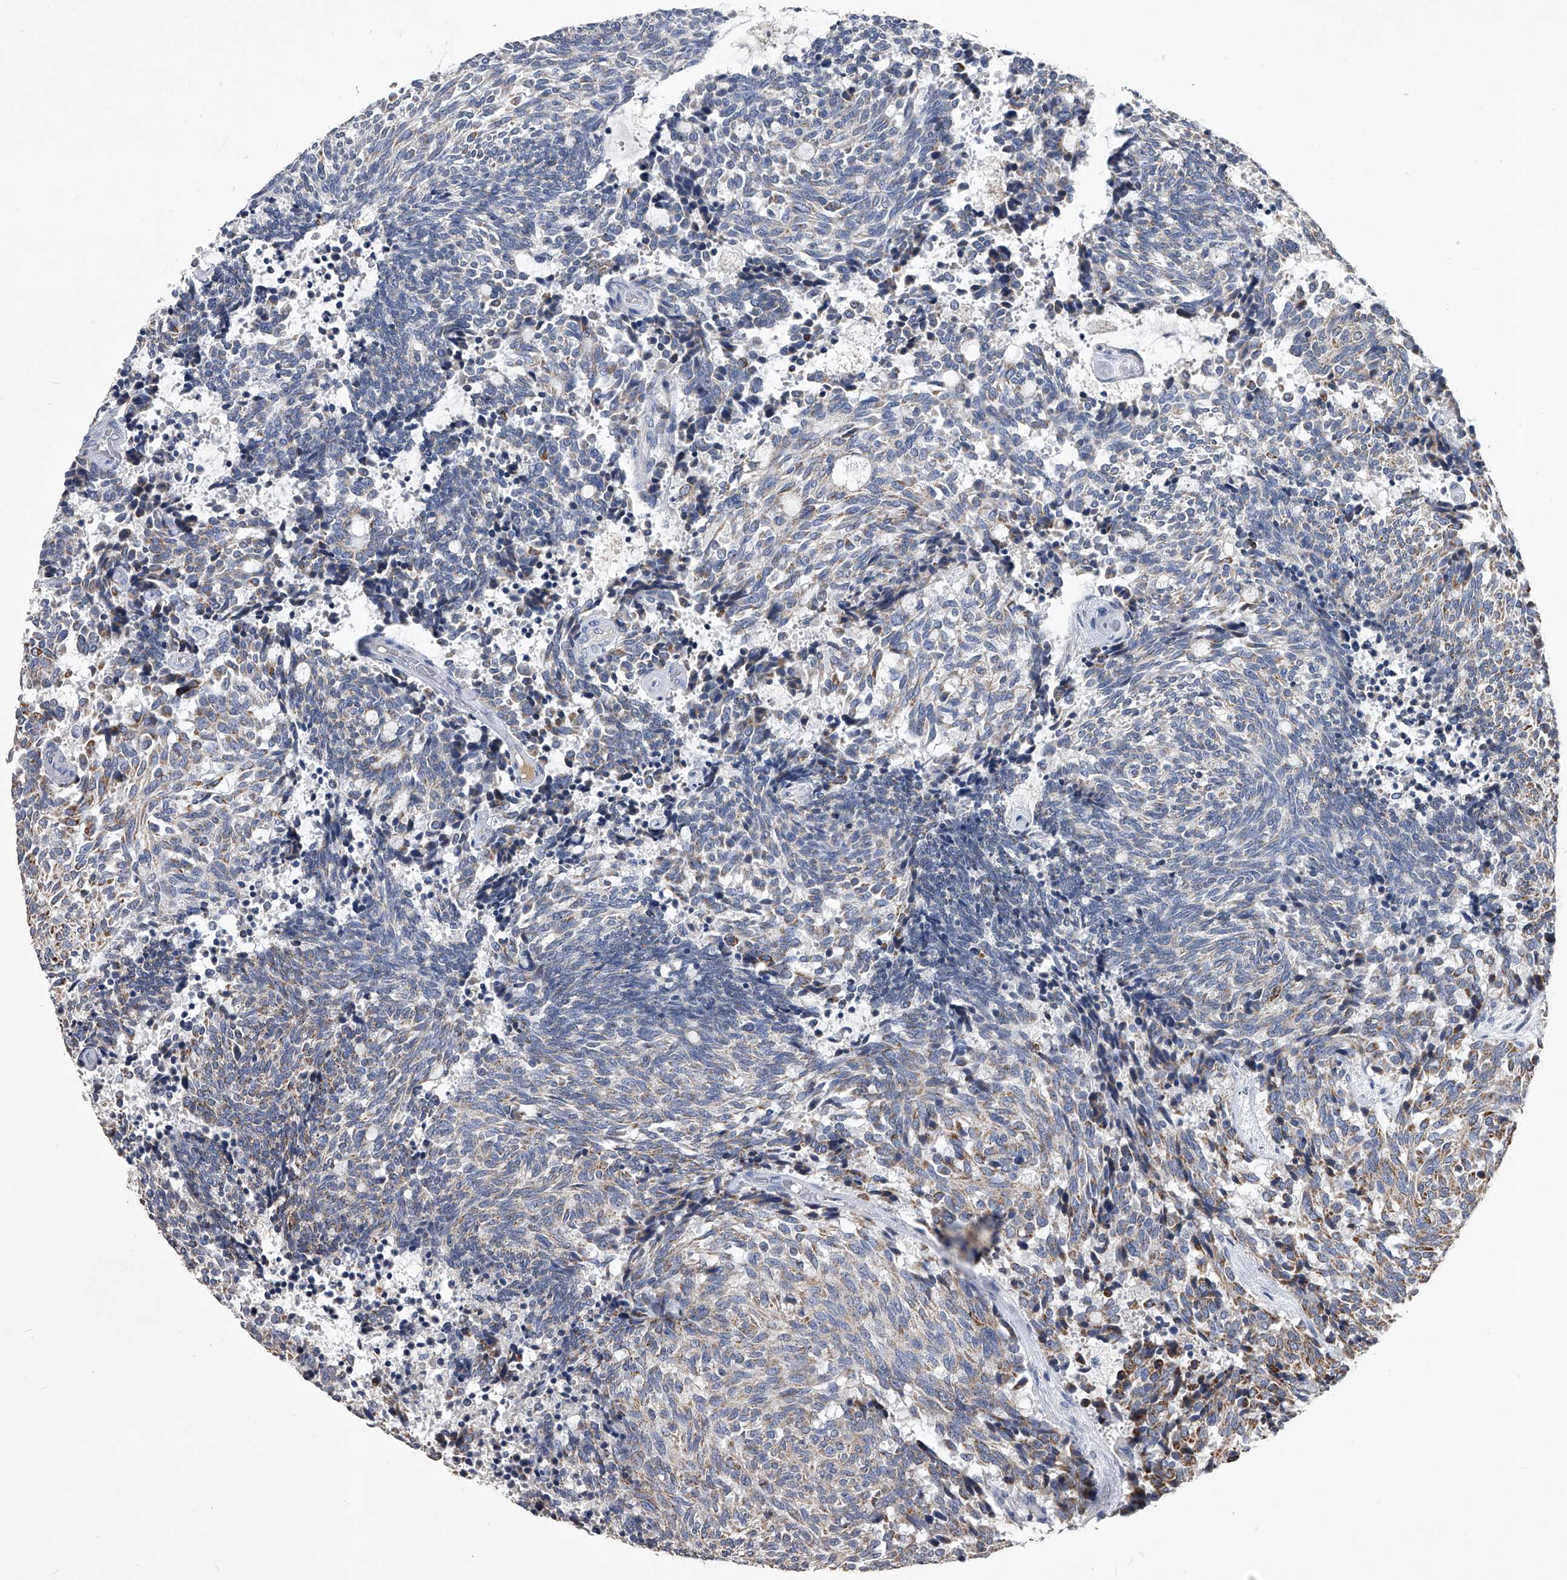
{"staining": {"intensity": "weak", "quantity": "<25%", "location": "cytoplasmic/membranous"}, "tissue": "carcinoid", "cell_type": "Tumor cells", "image_type": "cancer", "snomed": [{"axis": "morphology", "description": "Carcinoid, malignant, NOS"}, {"axis": "topography", "description": "Pancreas"}], "caption": "This is an IHC histopathology image of malignant carcinoid. There is no positivity in tumor cells.", "gene": "NRP1", "patient": {"sex": "female", "age": 54}}